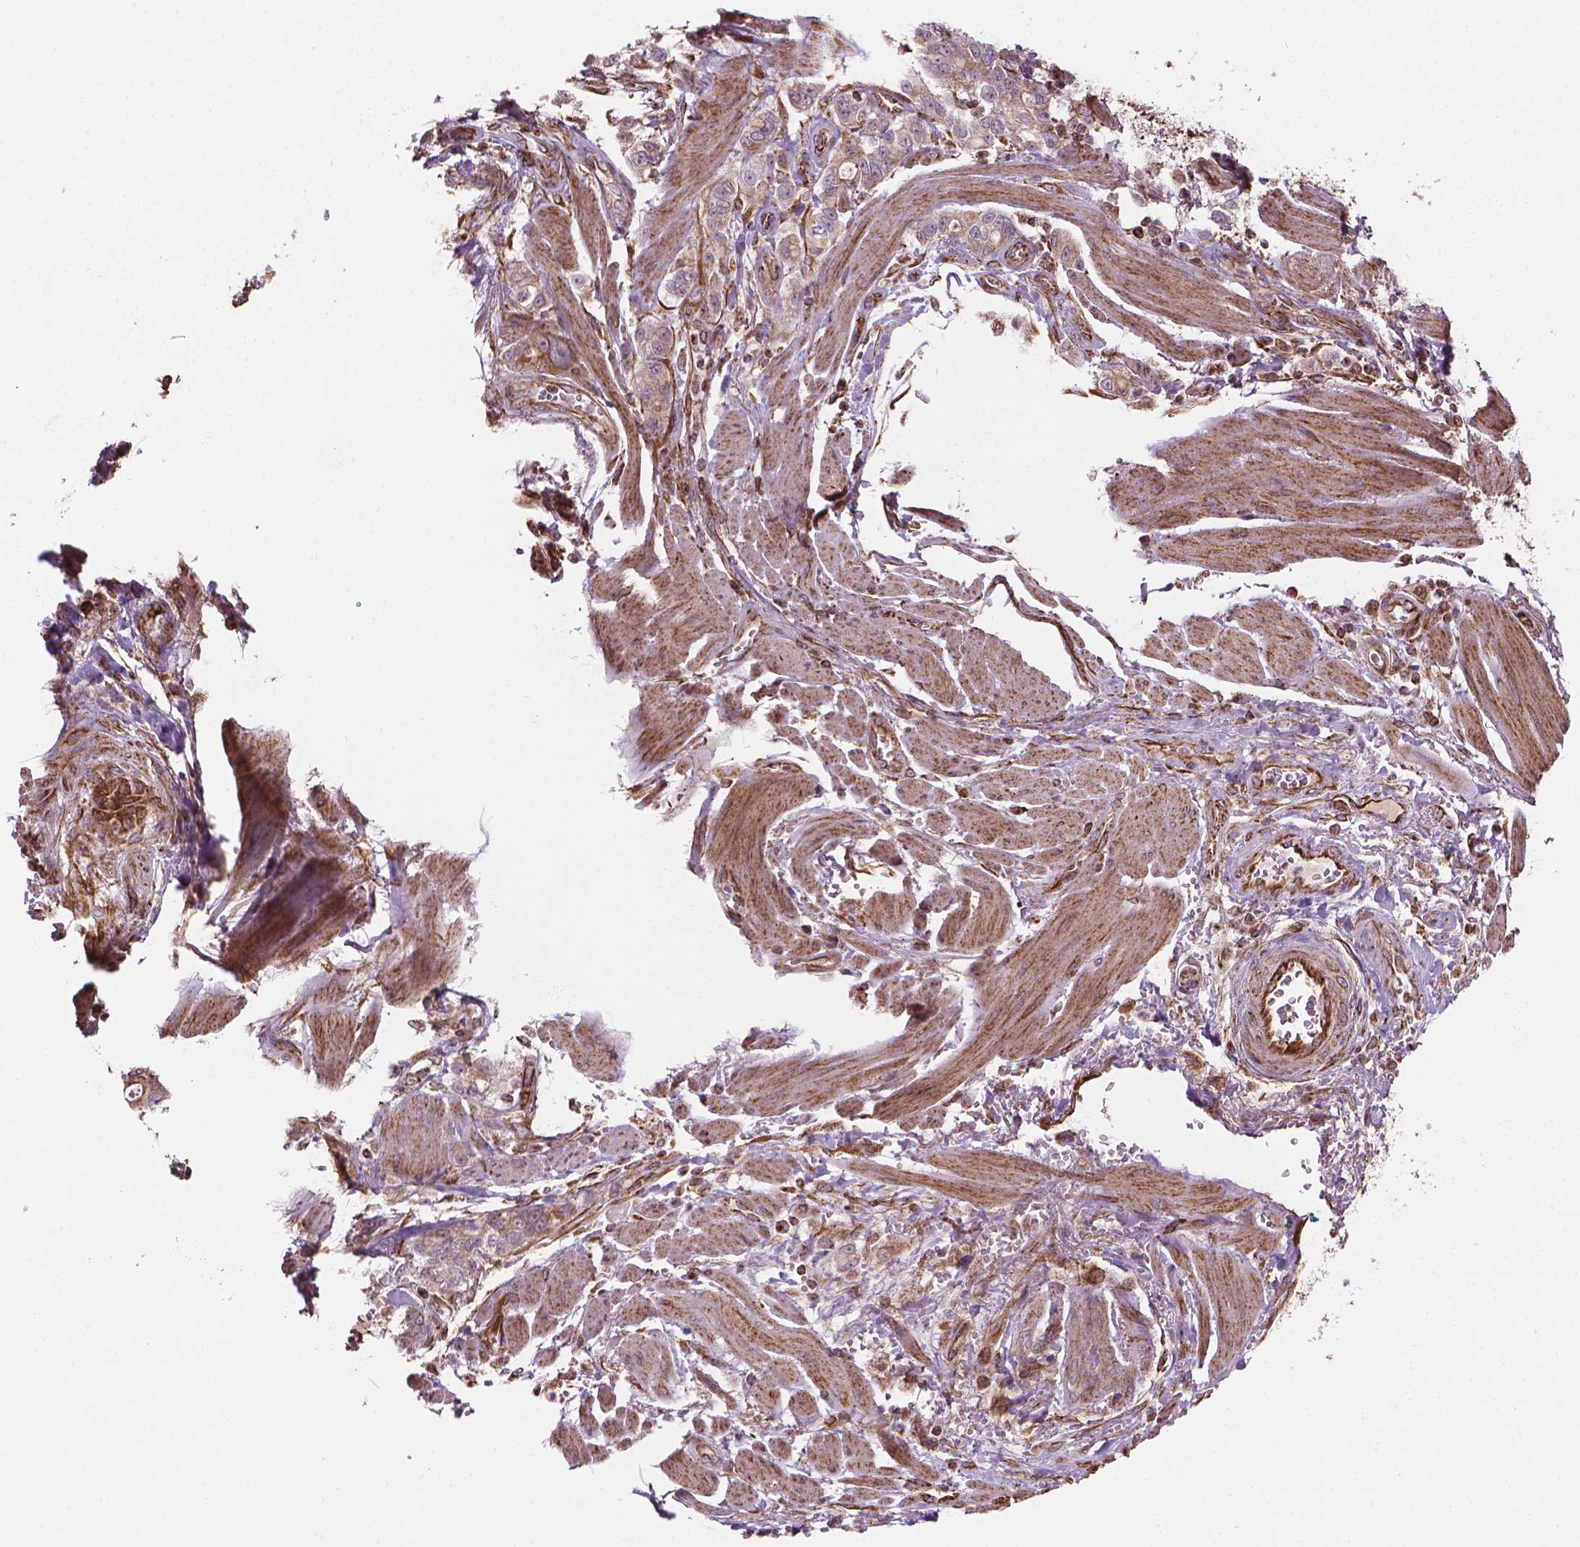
{"staining": {"intensity": "weak", "quantity": ">75%", "location": "cytoplasmic/membranous"}, "tissue": "stomach cancer", "cell_type": "Tumor cells", "image_type": "cancer", "snomed": [{"axis": "morphology", "description": "Adenocarcinoma, NOS"}, {"axis": "topography", "description": "Stomach"}], "caption": "This is an image of IHC staining of adenocarcinoma (stomach), which shows weak expression in the cytoplasmic/membranous of tumor cells.", "gene": "HS3ST3A1", "patient": {"sex": "male", "age": 63}}